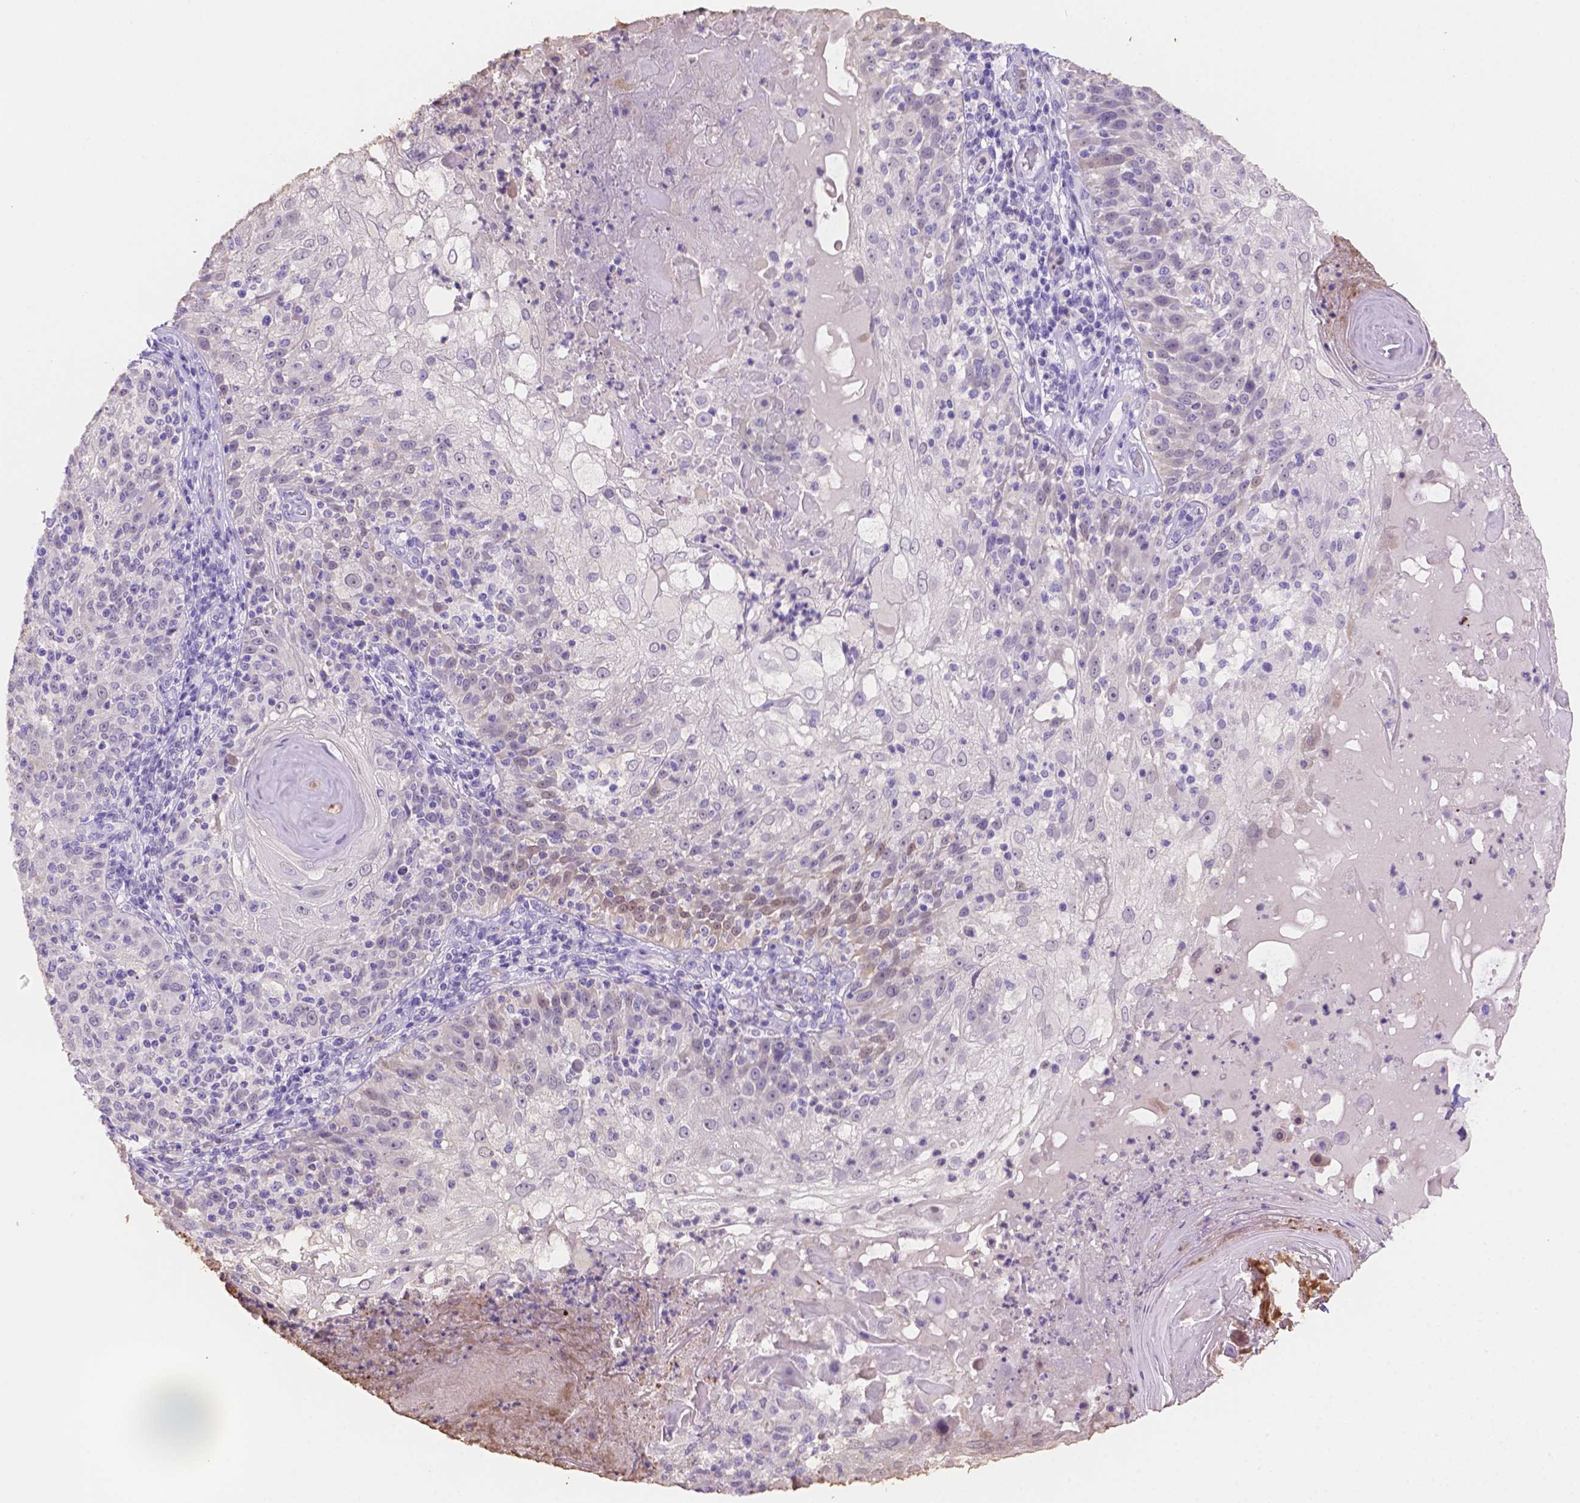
{"staining": {"intensity": "negative", "quantity": "none", "location": "none"}, "tissue": "skin cancer", "cell_type": "Tumor cells", "image_type": "cancer", "snomed": [{"axis": "morphology", "description": "Normal tissue, NOS"}, {"axis": "morphology", "description": "Squamous cell carcinoma, NOS"}, {"axis": "topography", "description": "Skin"}], "caption": "Immunohistochemistry (IHC) of skin cancer exhibits no positivity in tumor cells.", "gene": "NXPE2", "patient": {"sex": "female", "age": 83}}